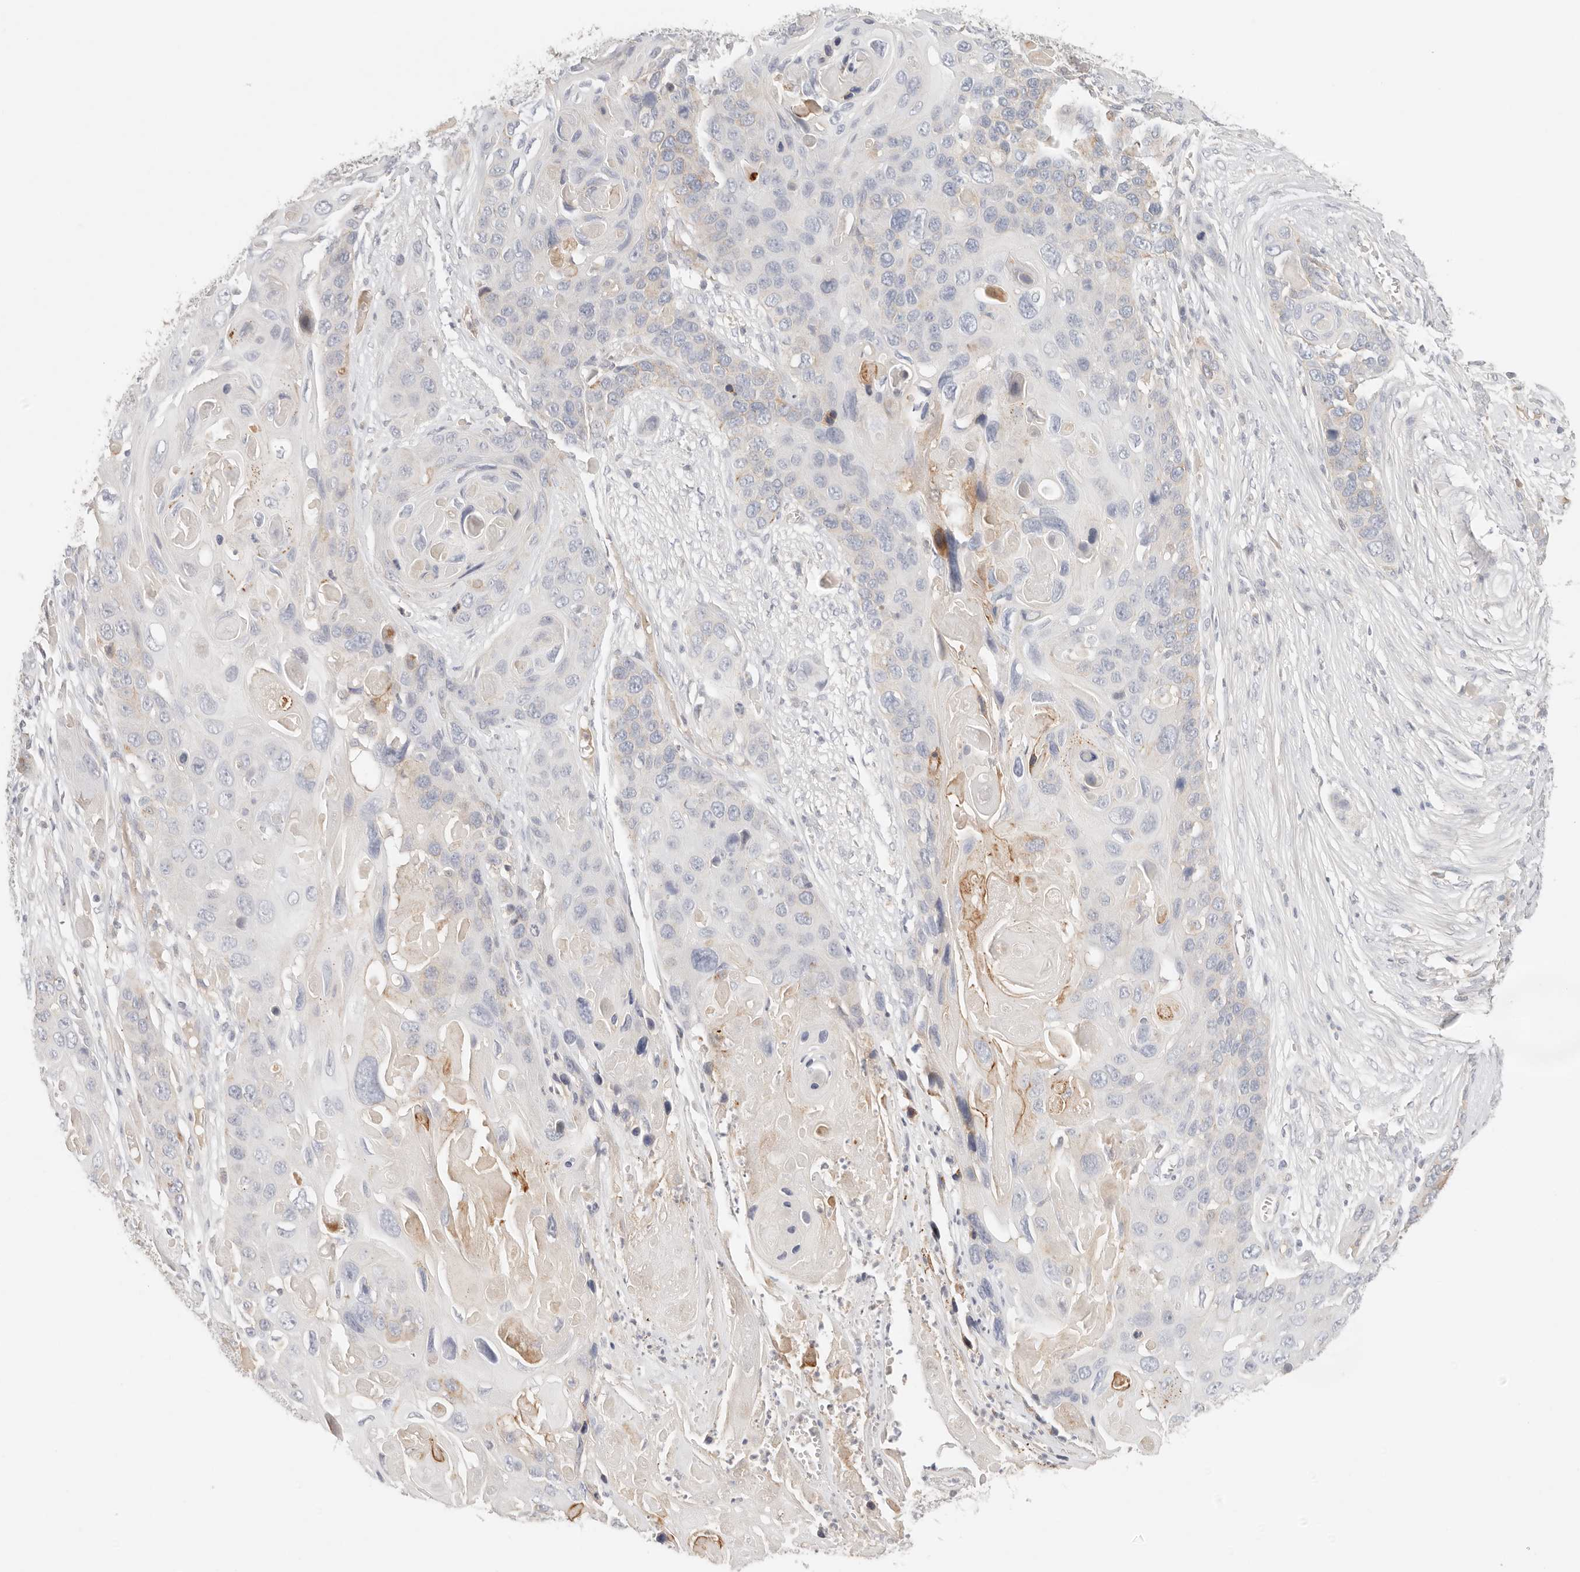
{"staining": {"intensity": "negative", "quantity": "none", "location": "none"}, "tissue": "skin cancer", "cell_type": "Tumor cells", "image_type": "cancer", "snomed": [{"axis": "morphology", "description": "Squamous cell carcinoma, NOS"}, {"axis": "topography", "description": "Skin"}], "caption": "IHC of skin cancer (squamous cell carcinoma) exhibits no staining in tumor cells.", "gene": "CEP120", "patient": {"sex": "male", "age": 55}}